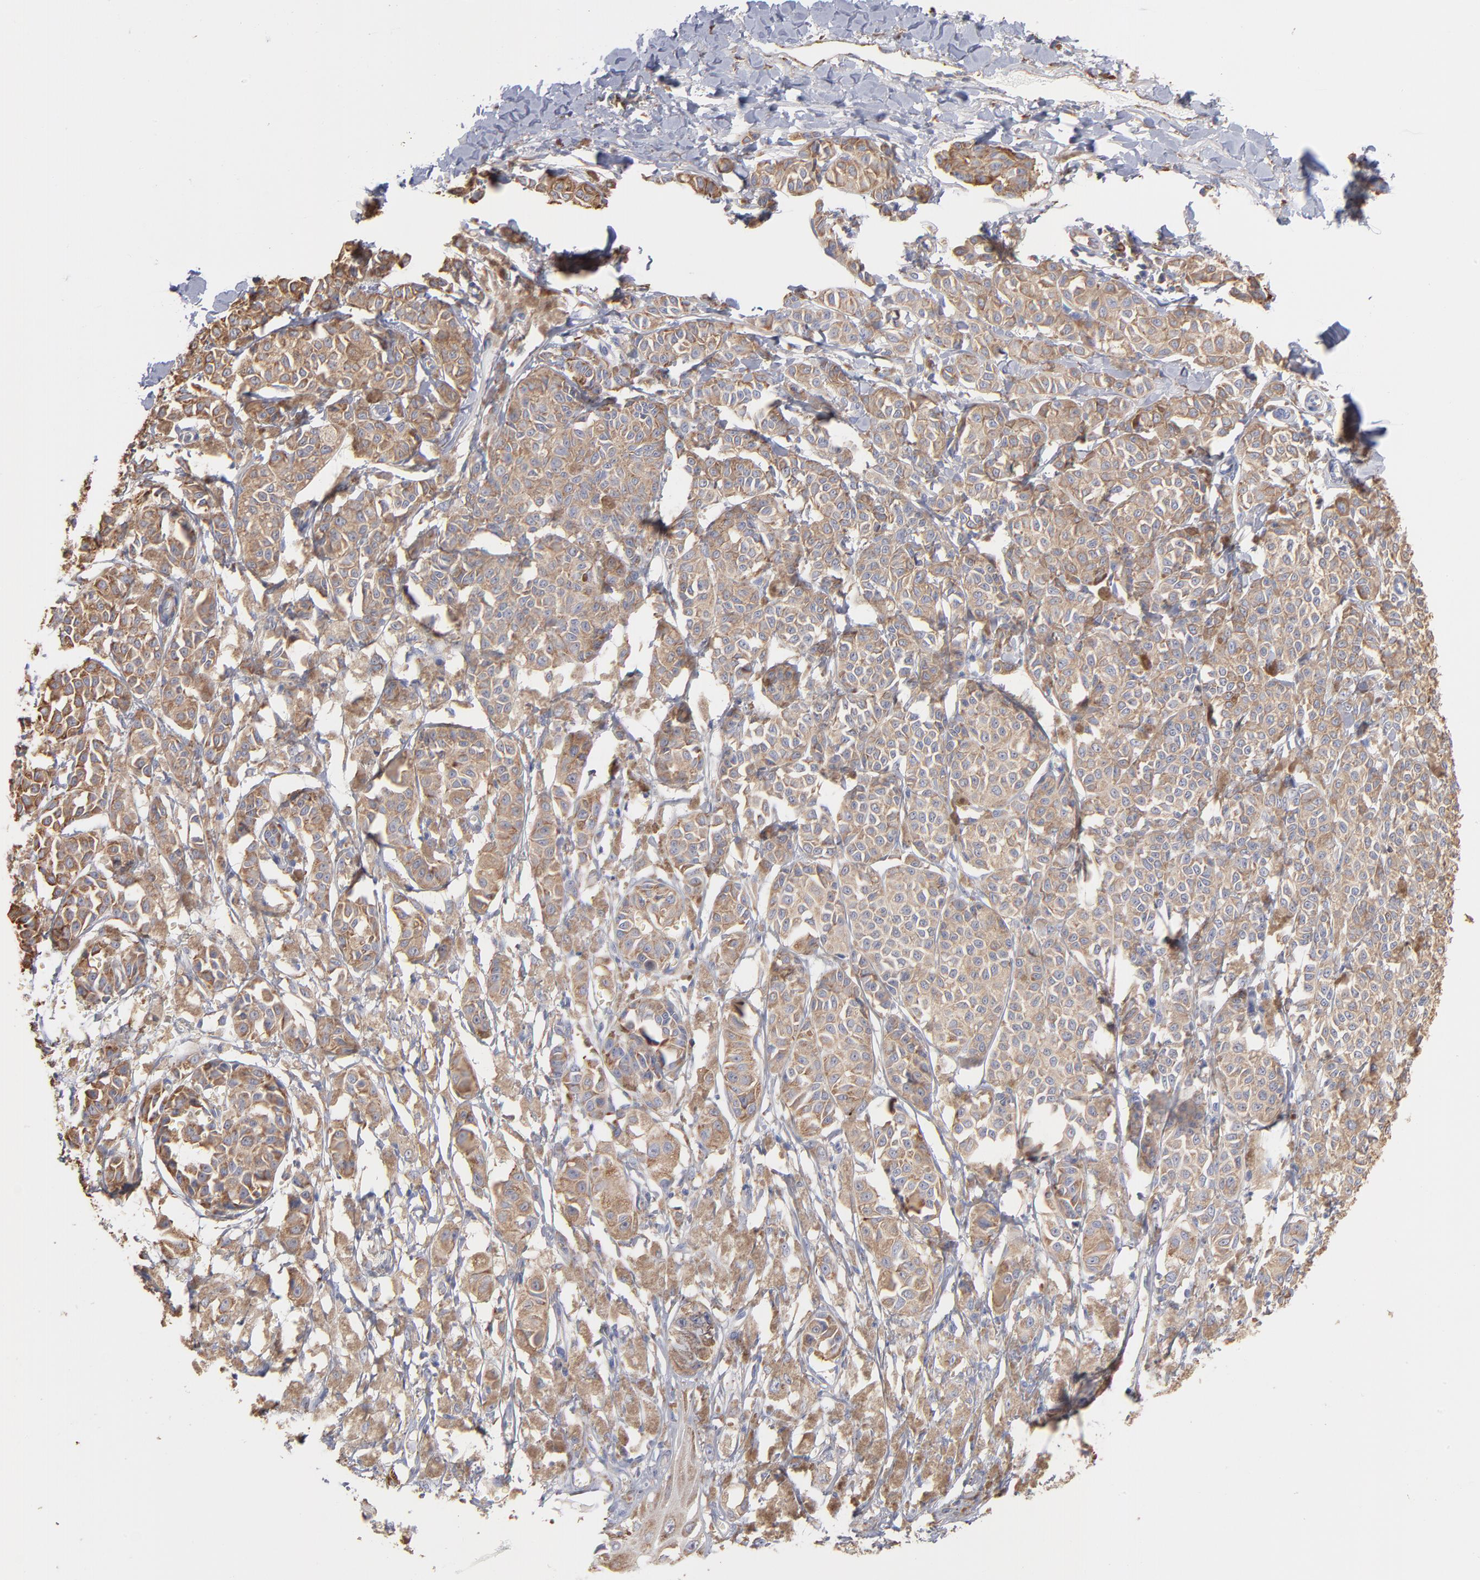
{"staining": {"intensity": "weak", "quantity": ">75%", "location": "cytoplasmic/membranous"}, "tissue": "melanoma", "cell_type": "Tumor cells", "image_type": "cancer", "snomed": [{"axis": "morphology", "description": "Malignant melanoma, NOS"}, {"axis": "topography", "description": "Skin"}], "caption": "Protein expression by immunohistochemistry (IHC) shows weak cytoplasmic/membranous positivity in approximately >75% of tumor cells in malignant melanoma.", "gene": "RPL9", "patient": {"sex": "male", "age": 76}}